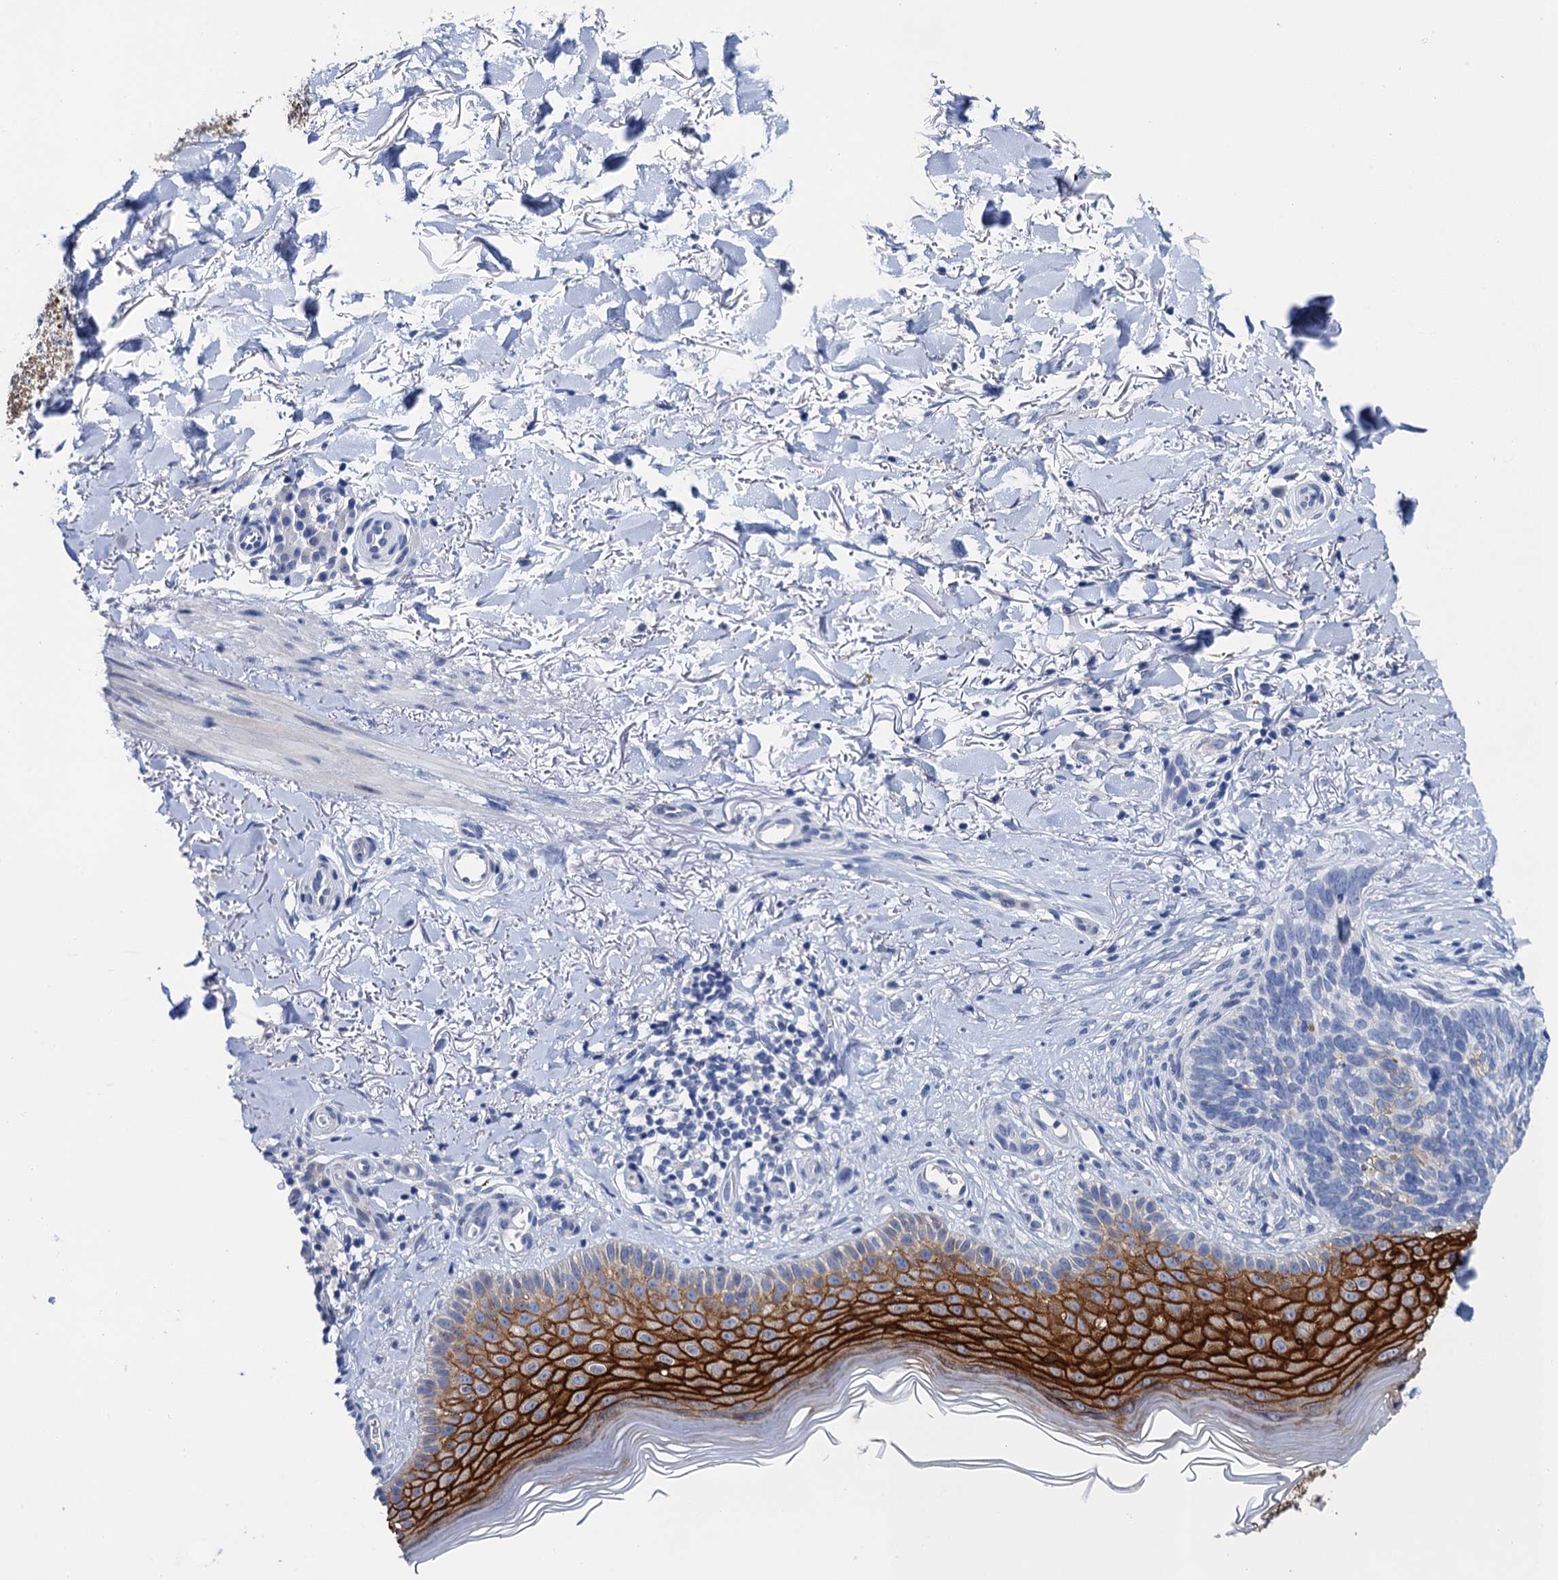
{"staining": {"intensity": "negative", "quantity": "none", "location": "none"}, "tissue": "skin cancer", "cell_type": "Tumor cells", "image_type": "cancer", "snomed": [{"axis": "morphology", "description": "Normal tissue, NOS"}, {"axis": "morphology", "description": "Basal cell carcinoma"}, {"axis": "topography", "description": "Skin"}], "caption": "There is no significant expression in tumor cells of skin cancer.", "gene": "LYPD3", "patient": {"sex": "female", "age": 67}}